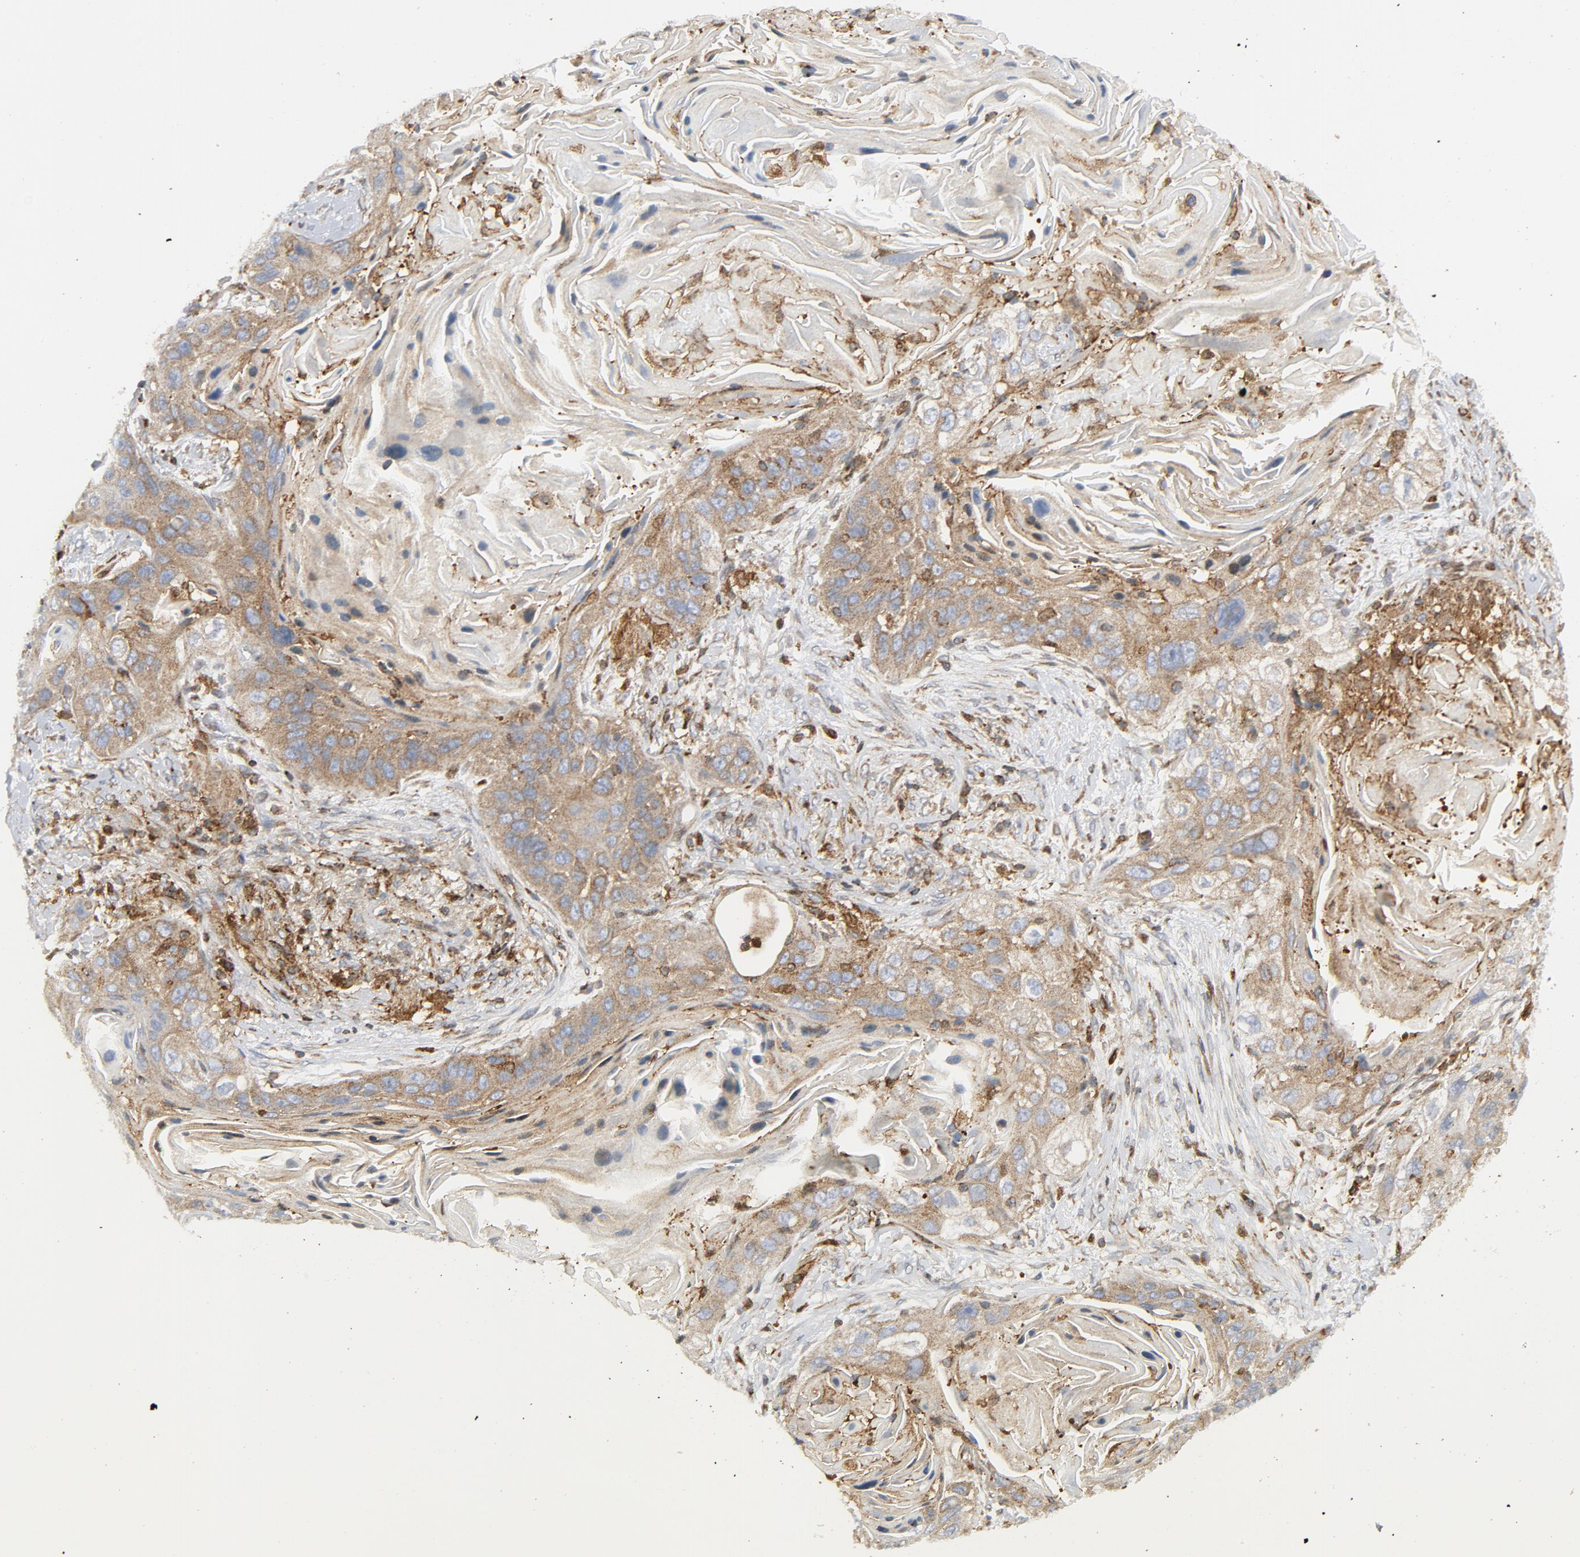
{"staining": {"intensity": "moderate", "quantity": ">75%", "location": "cytoplasmic/membranous"}, "tissue": "lung cancer", "cell_type": "Tumor cells", "image_type": "cancer", "snomed": [{"axis": "morphology", "description": "Squamous cell carcinoma, NOS"}, {"axis": "topography", "description": "Lung"}], "caption": "Protein expression analysis of squamous cell carcinoma (lung) demonstrates moderate cytoplasmic/membranous expression in approximately >75% of tumor cells.", "gene": "YES1", "patient": {"sex": "female", "age": 67}}